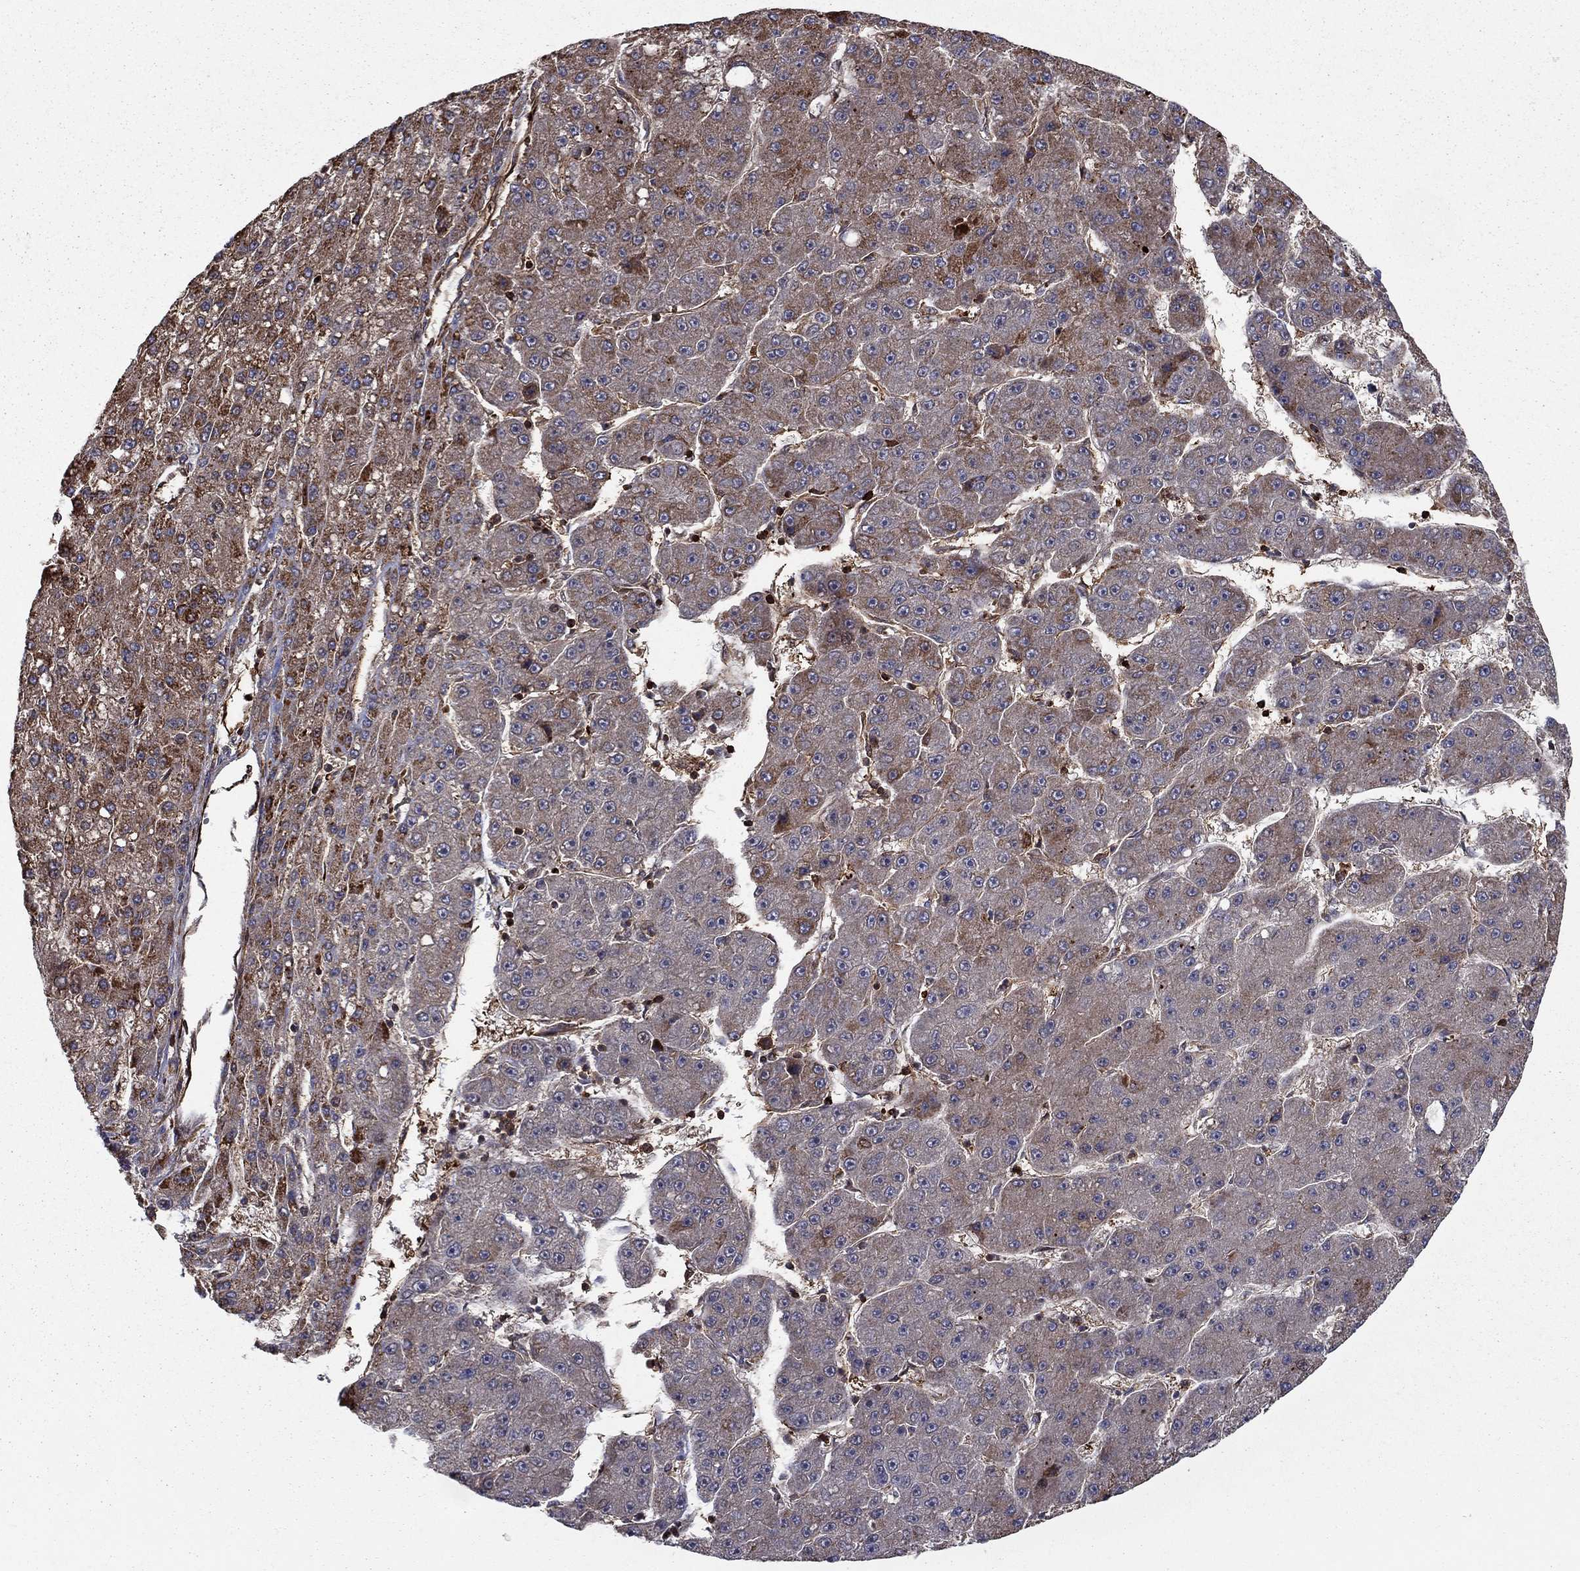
{"staining": {"intensity": "moderate", "quantity": "25%-75%", "location": "cytoplasmic/membranous"}, "tissue": "liver cancer", "cell_type": "Tumor cells", "image_type": "cancer", "snomed": [{"axis": "morphology", "description": "Carcinoma, Hepatocellular, NOS"}, {"axis": "topography", "description": "Liver"}], "caption": "Immunohistochemistry histopathology image of liver cancer (hepatocellular carcinoma) stained for a protein (brown), which demonstrates medium levels of moderate cytoplasmic/membranous expression in approximately 25%-75% of tumor cells.", "gene": "ADM", "patient": {"sex": "male", "age": 67}}